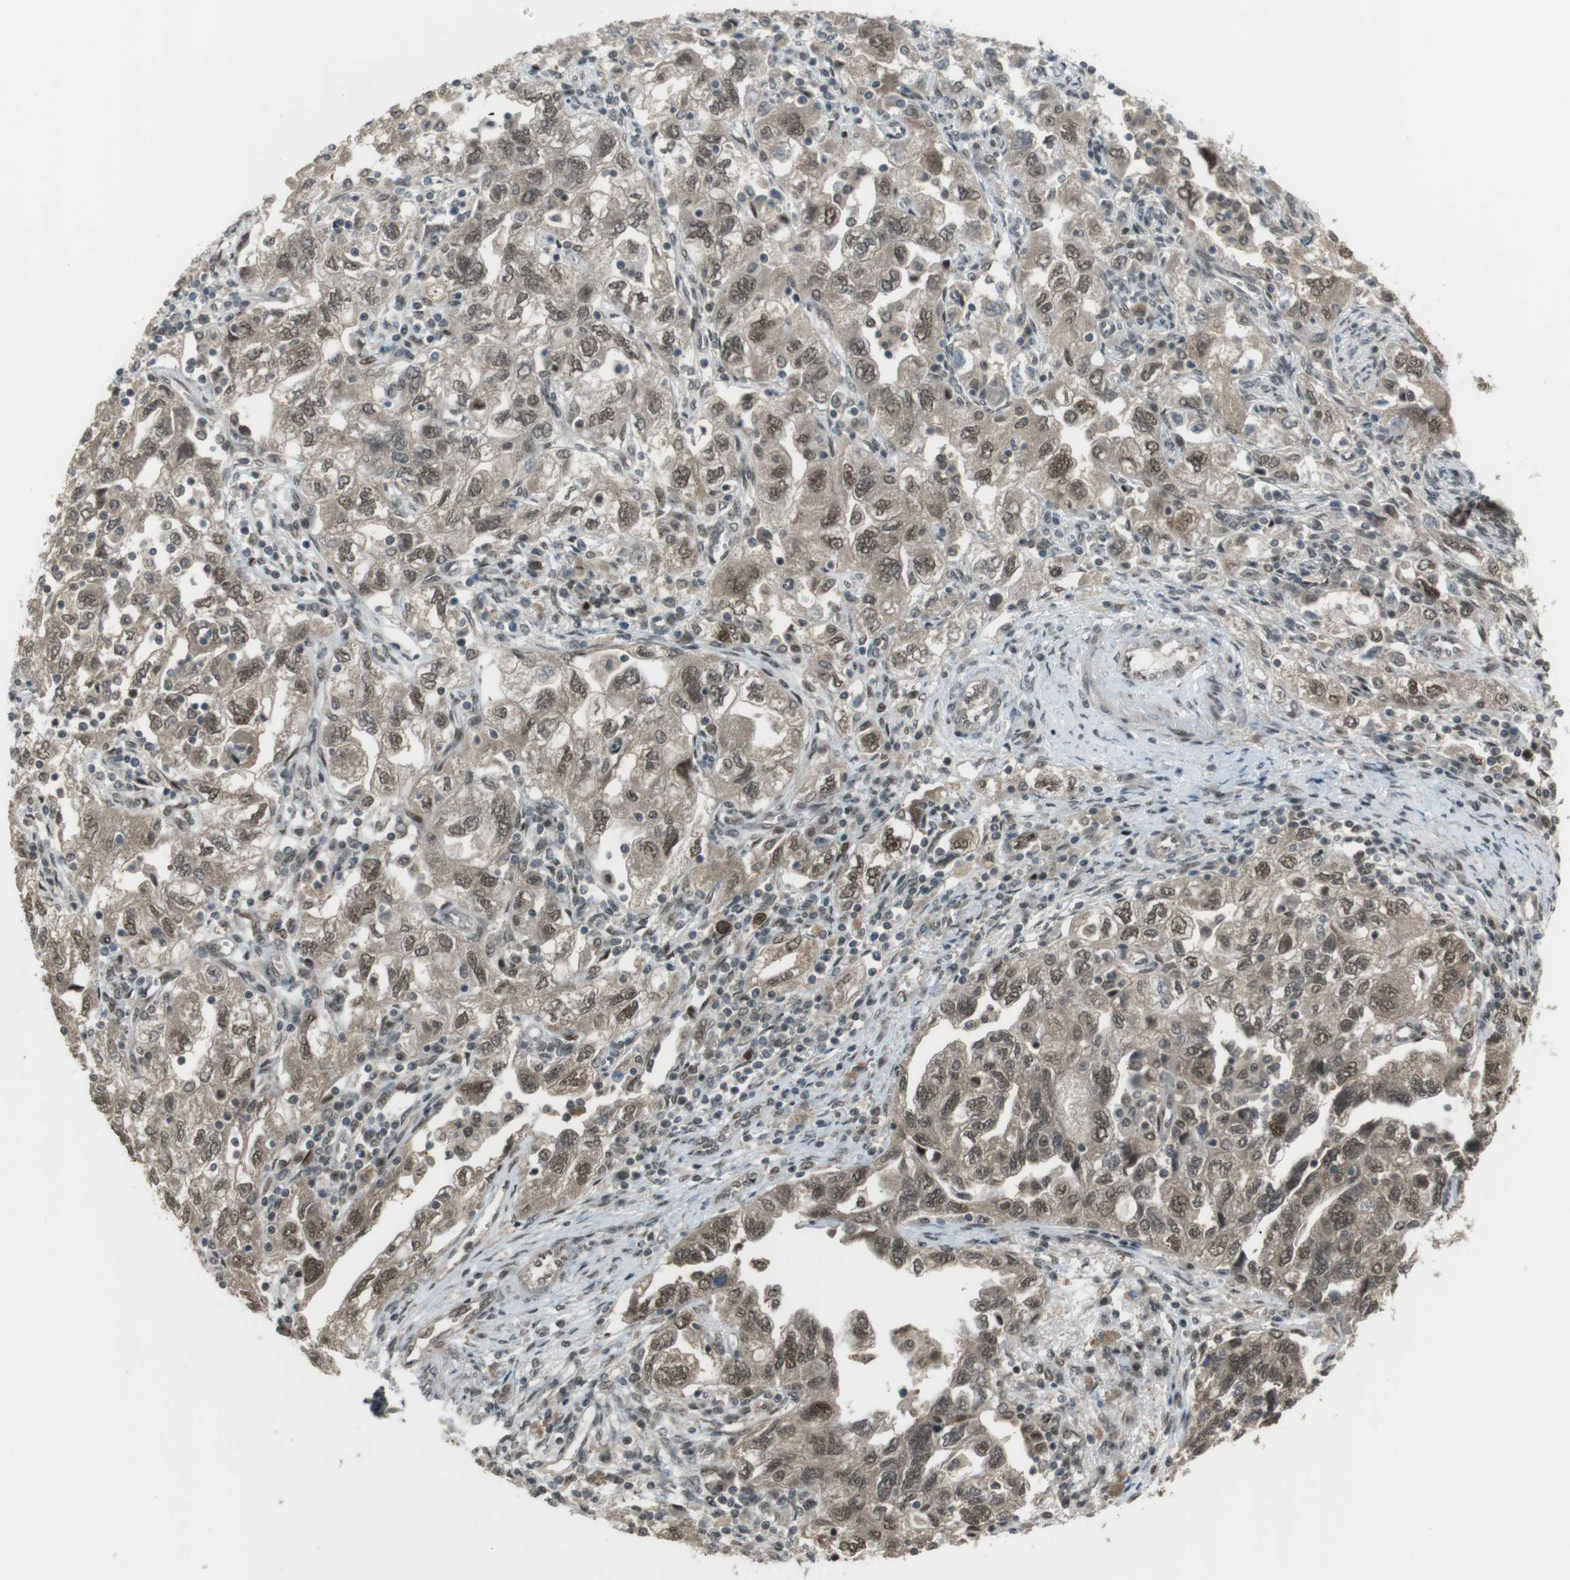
{"staining": {"intensity": "moderate", "quantity": ">75%", "location": "cytoplasmic/membranous,nuclear"}, "tissue": "ovarian cancer", "cell_type": "Tumor cells", "image_type": "cancer", "snomed": [{"axis": "morphology", "description": "Carcinoma, NOS"}, {"axis": "morphology", "description": "Cystadenocarcinoma, serous, NOS"}, {"axis": "topography", "description": "Ovary"}], "caption": "Immunohistochemistry (IHC) of ovarian cancer reveals medium levels of moderate cytoplasmic/membranous and nuclear positivity in approximately >75% of tumor cells.", "gene": "SLITRK5", "patient": {"sex": "female", "age": 69}}